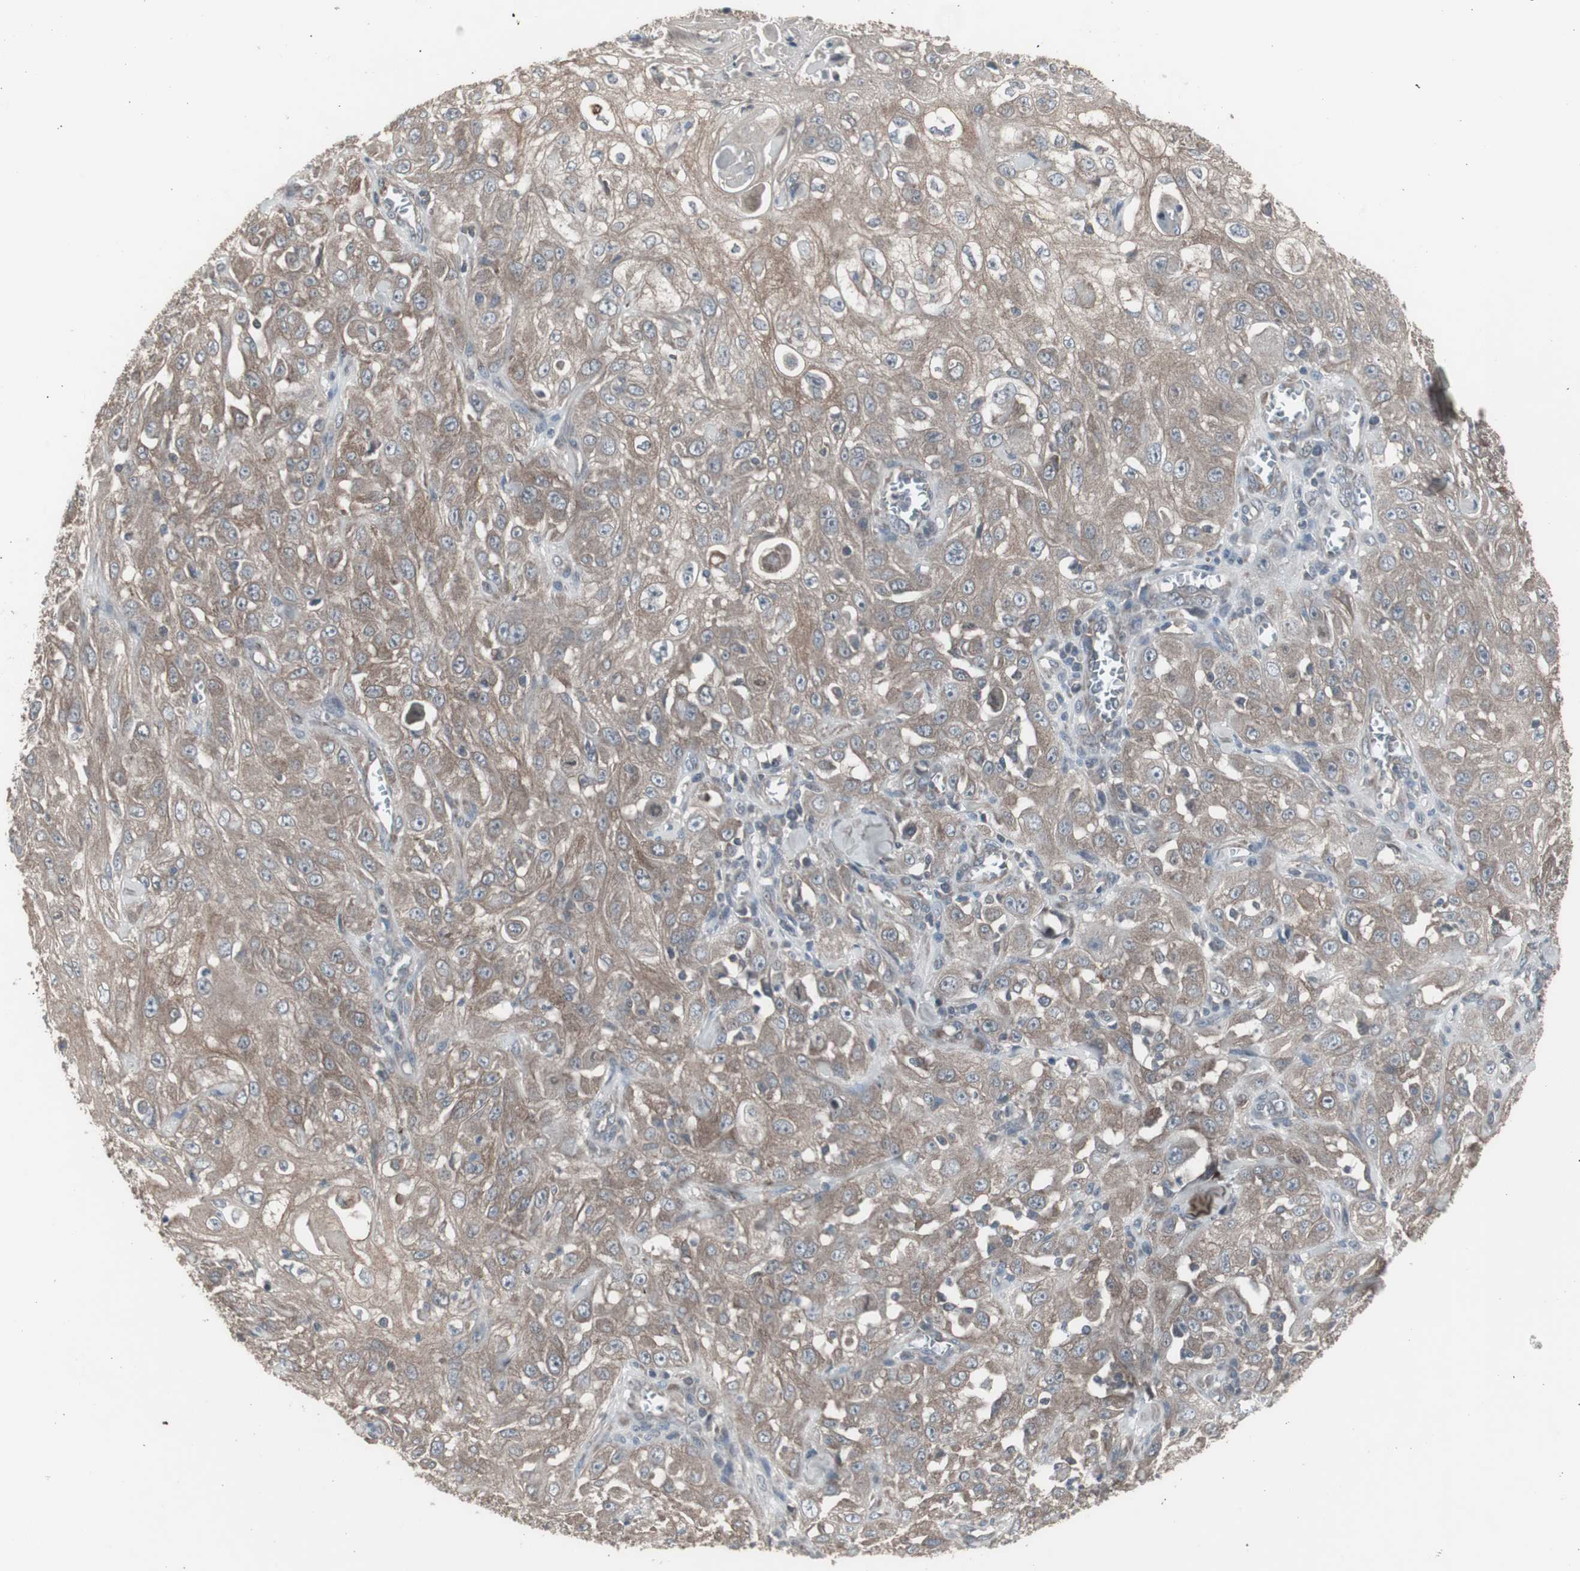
{"staining": {"intensity": "moderate", "quantity": "25%-75%", "location": "cytoplasmic/membranous"}, "tissue": "skin cancer", "cell_type": "Tumor cells", "image_type": "cancer", "snomed": [{"axis": "morphology", "description": "Squamous cell carcinoma, NOS"}, {"axis": "morphology", "description": "Squamous cell carcinoma, metastatic, NOS"}, {"axis": "topography", "description": "Skin"}, {"axis": "topography", "description": "Lymph node"}], "caption": "Protein staining by immunohistochemistry reveals moderate cytoplasmic/membranous expression in approximately 25%-75% of tumor cells in skin cancer.", "gene": "SSTR2", "patient": {"sex": "male", "age": 75}}